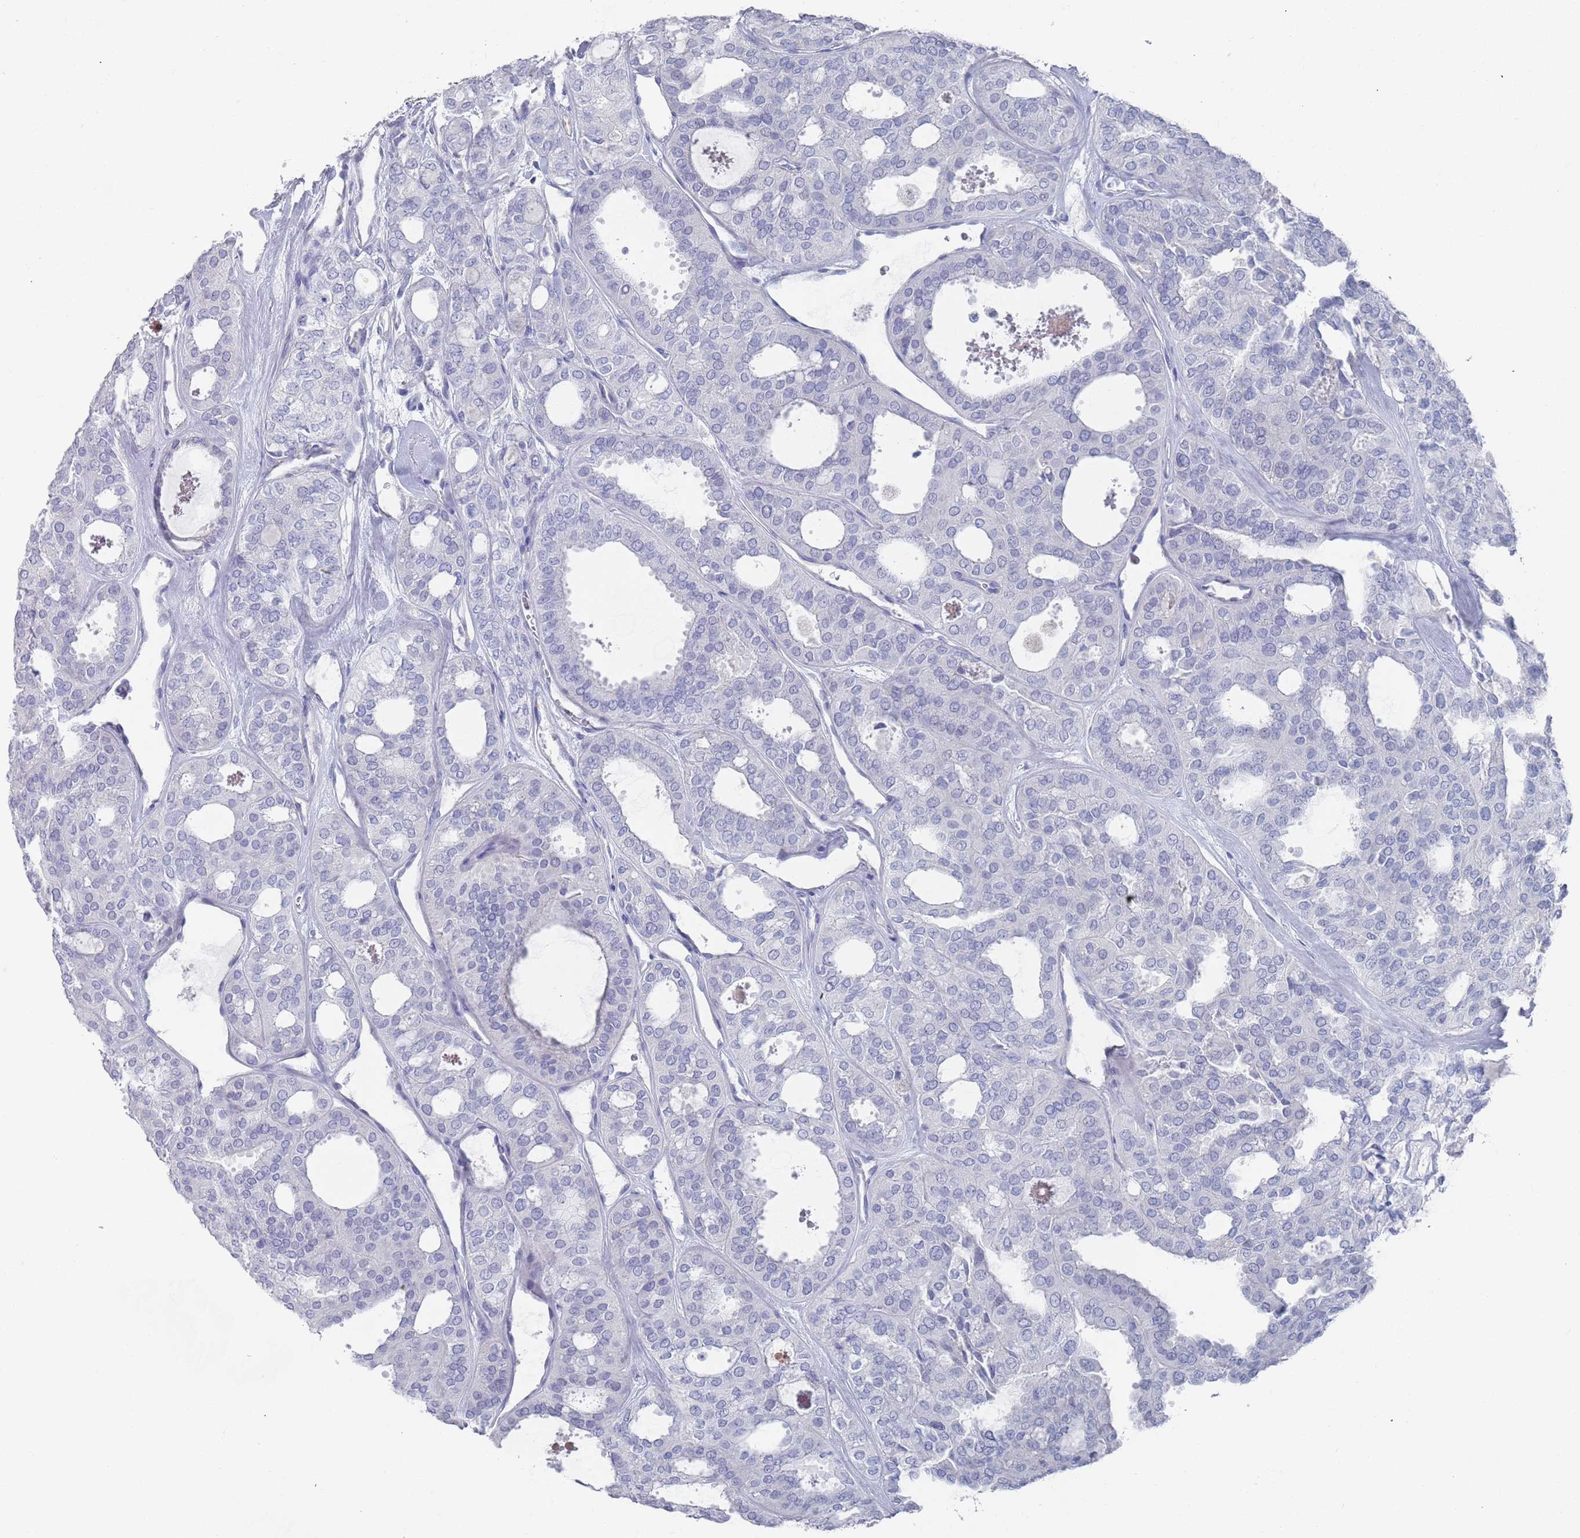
{"staining": {"intensity": "negative", "quantity": "none", "location": "none"}, "tissue": "thyroid cancer", "cell_type": "Tumor cells", "image_type": "cancer", "snomed": [{"axis": "morphology", "description": "Follicular adenoma carcinoma, NOS"}, {"axis": "topography", "description": "Thyroid gland"}], "caption": "Immunohistochemistry photomicrograph of human thyroid cancer stained for a protein (brown), which displays no expression in tumor cells.", "gene": "MAT1A", "patient": {"sex": "male", "age": 75}}